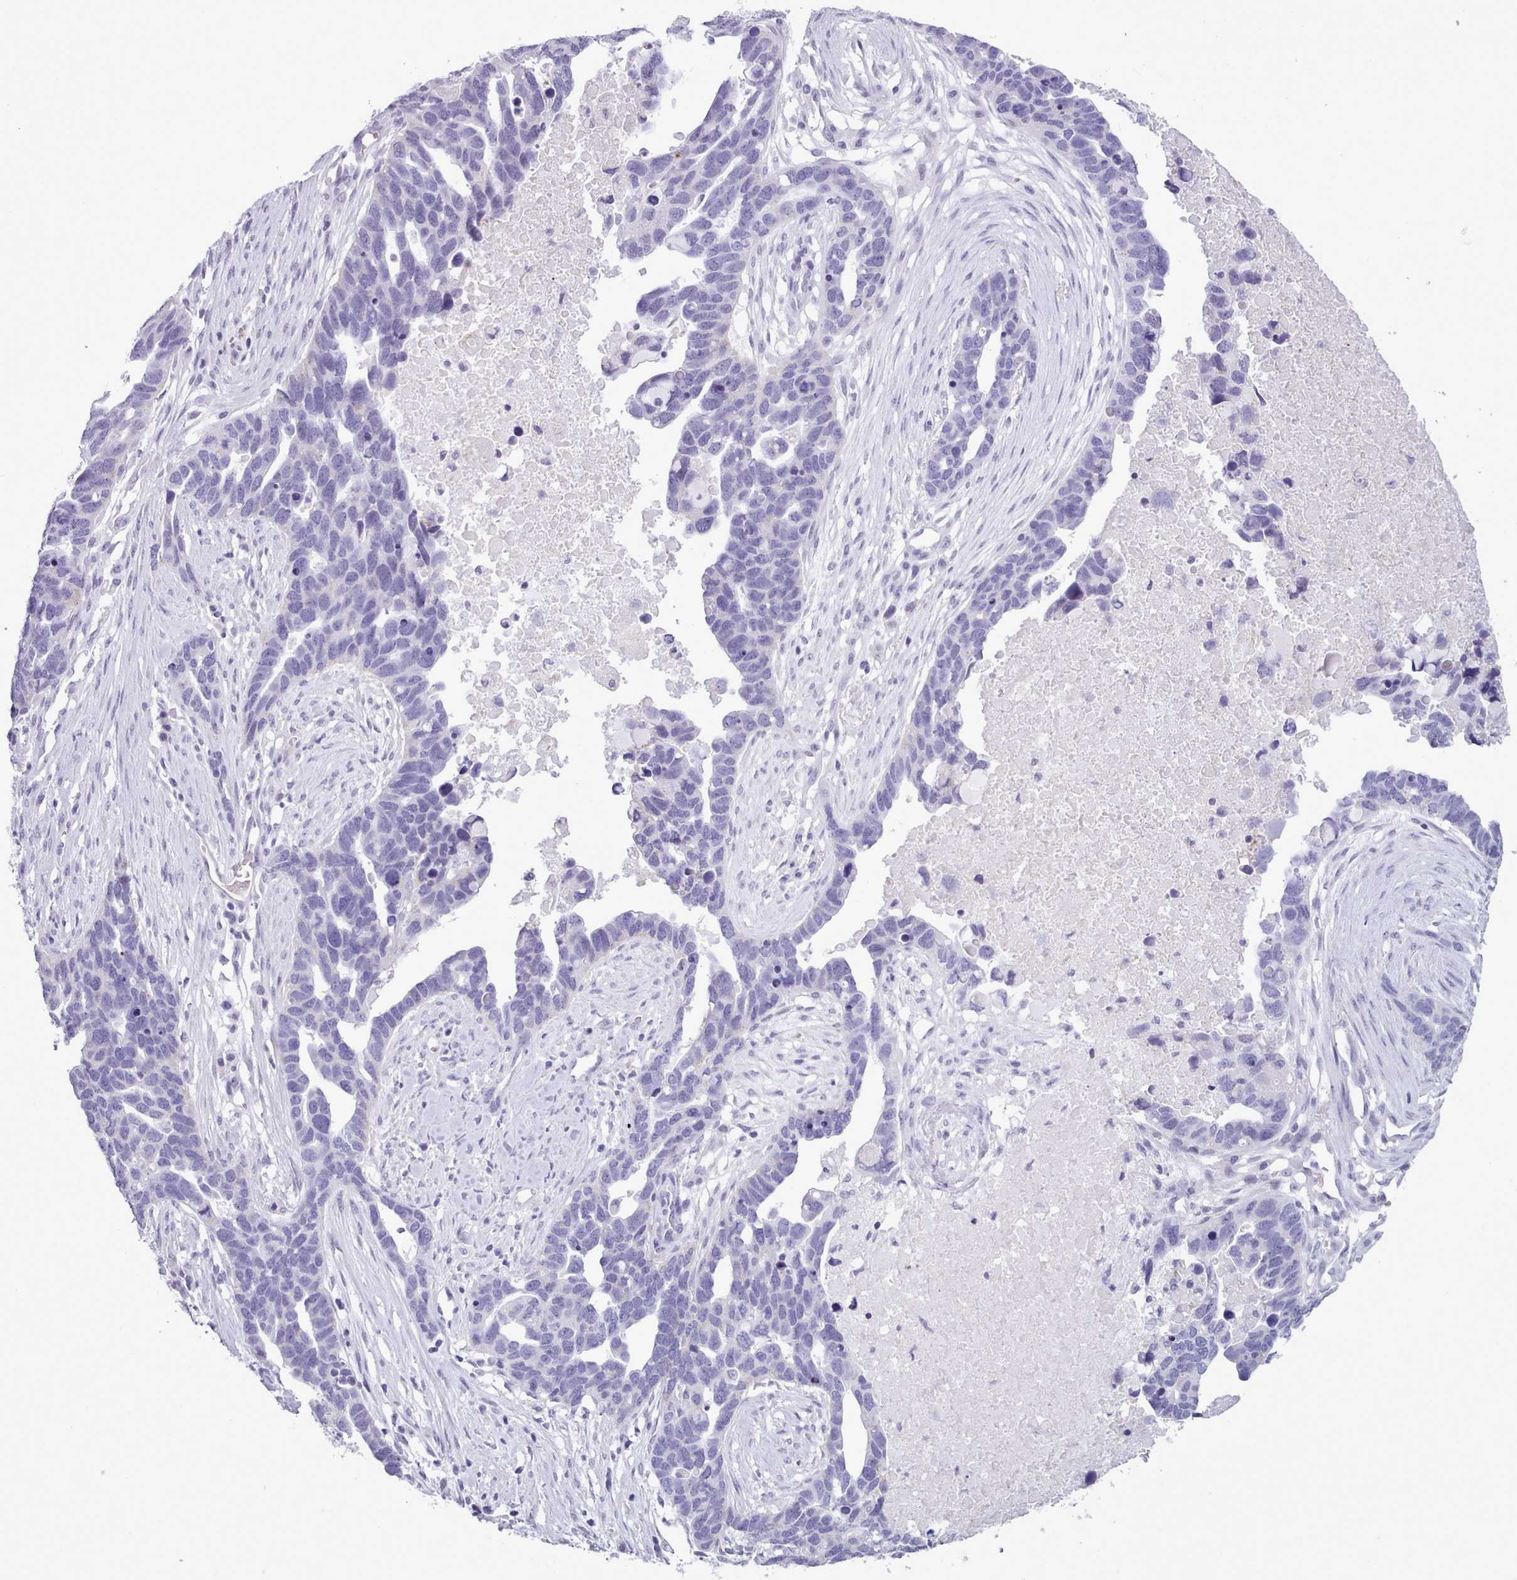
{"staining": {"intensity": "negative", "quantity": "none", "location": "none"}, "tissue": "ovarian cancer", "cell_type": "Tumor cells", "image_type": "cancer", "snomed": [{"axis": "morphology", "description": "Cystadenocarcinoma, serous, NOS"}, {"axis": "topography", "description": "Ovary"}], "caption": "Immunohistochemistry of serous cystadenocarcinoma (ovarian) shows no staining in tumor cells. (Immunohistochemistry (ihc), brightfield microscopy, high magnification).", "gene": "FBXO48", "patient": {"sex": "female", "age": 54}}